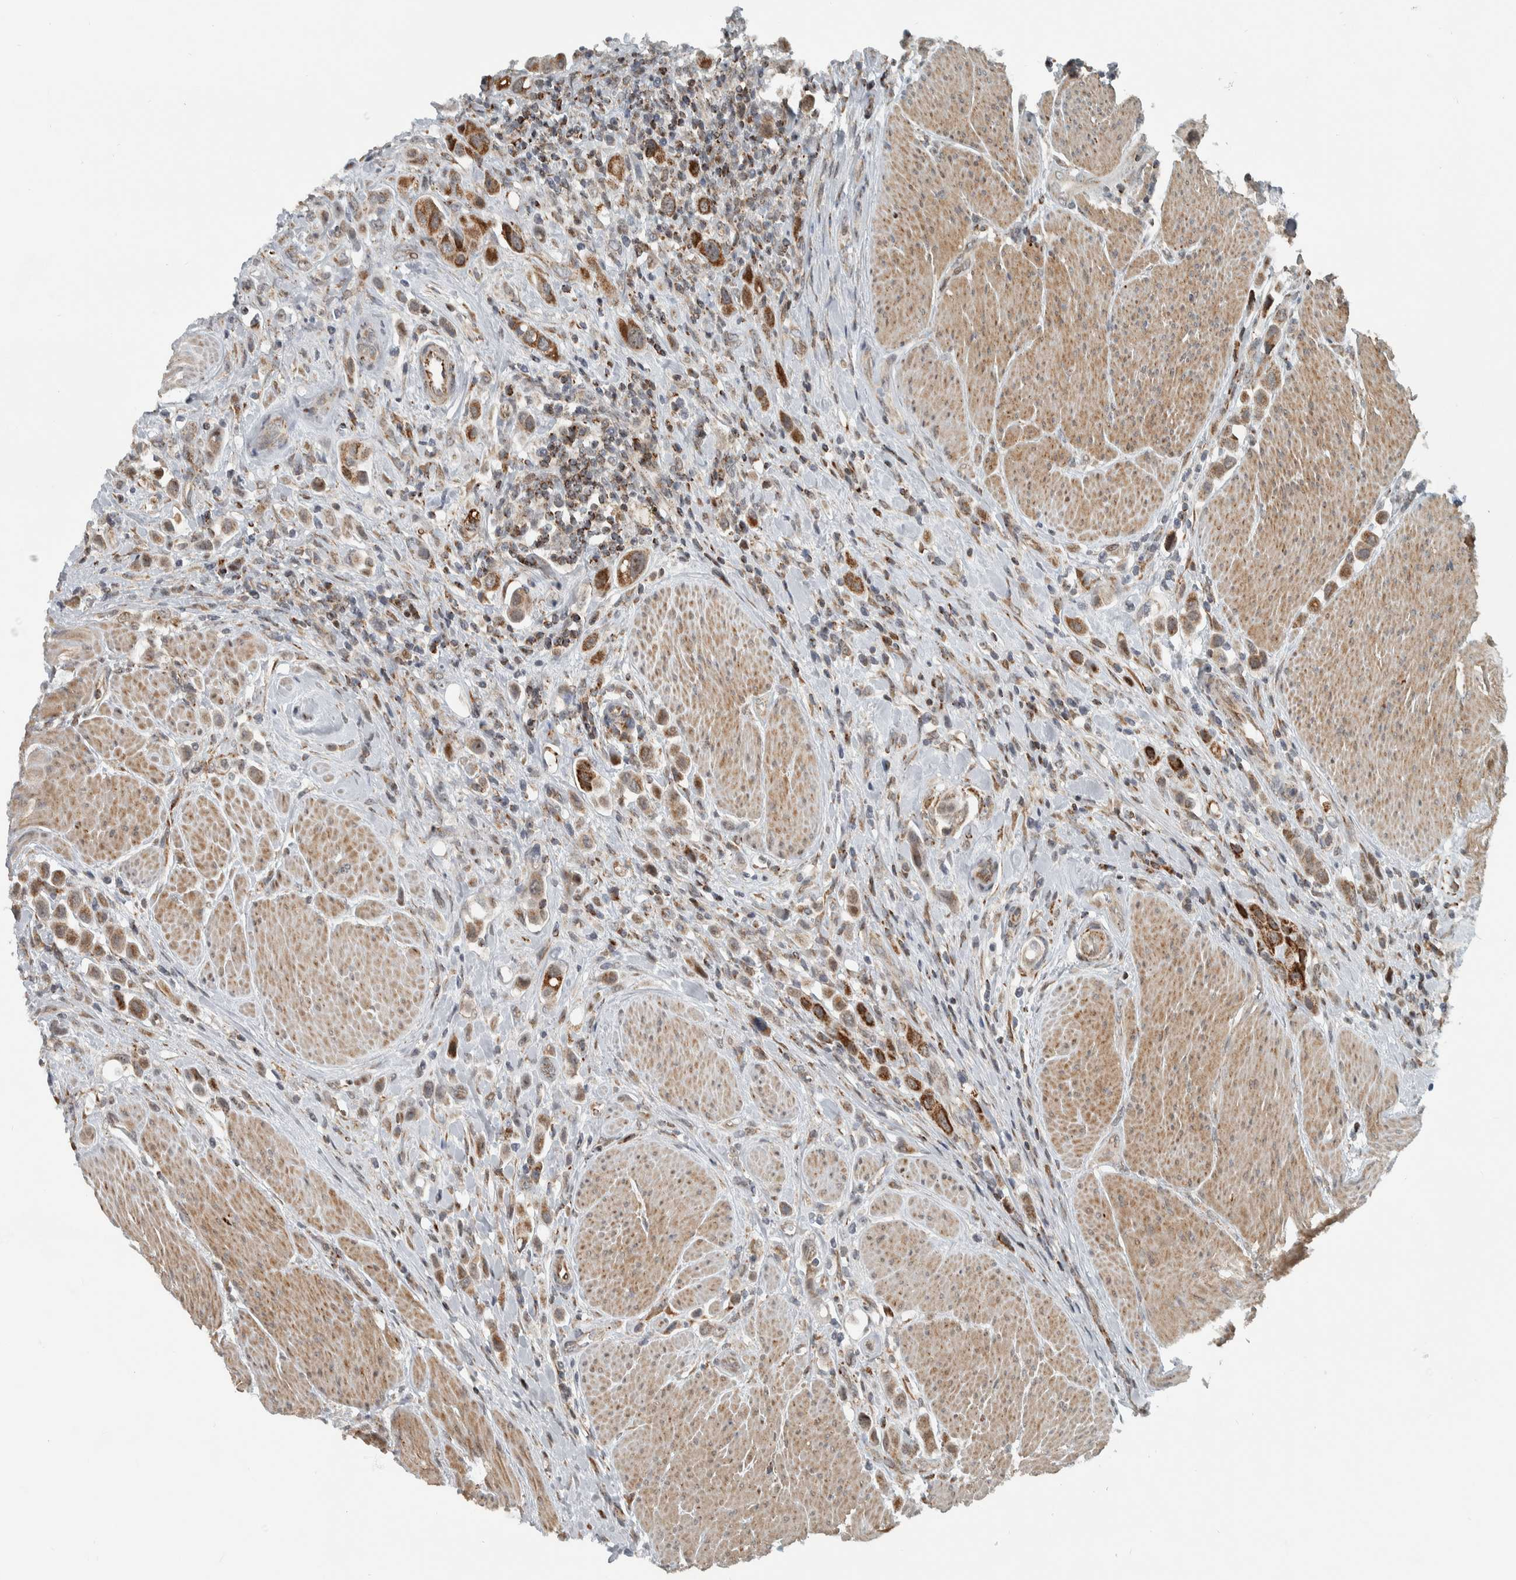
{"staining": {"intensity": "moderate", "quantity": ">75%", "location": "cytoplasmic/membranous"}, "tissue": "urothelial cancer", "cell_type": "Tumor cells", "image_type": "cancer", "snomed": [{"axis": "morphology", "description": "Urothelial carcinoma, High grade"}, {"axis": "topography", "description": "Urinary bladder"}], "caption": "The histopathology image exhibits immunohistochemical staining of urothelial cancer. There is moderate cytoplasmic/membranous staining is identified in about >75% of tumor cells.", "gene": "PPM1K", "patient": {"sex": "male", "age": 50}}